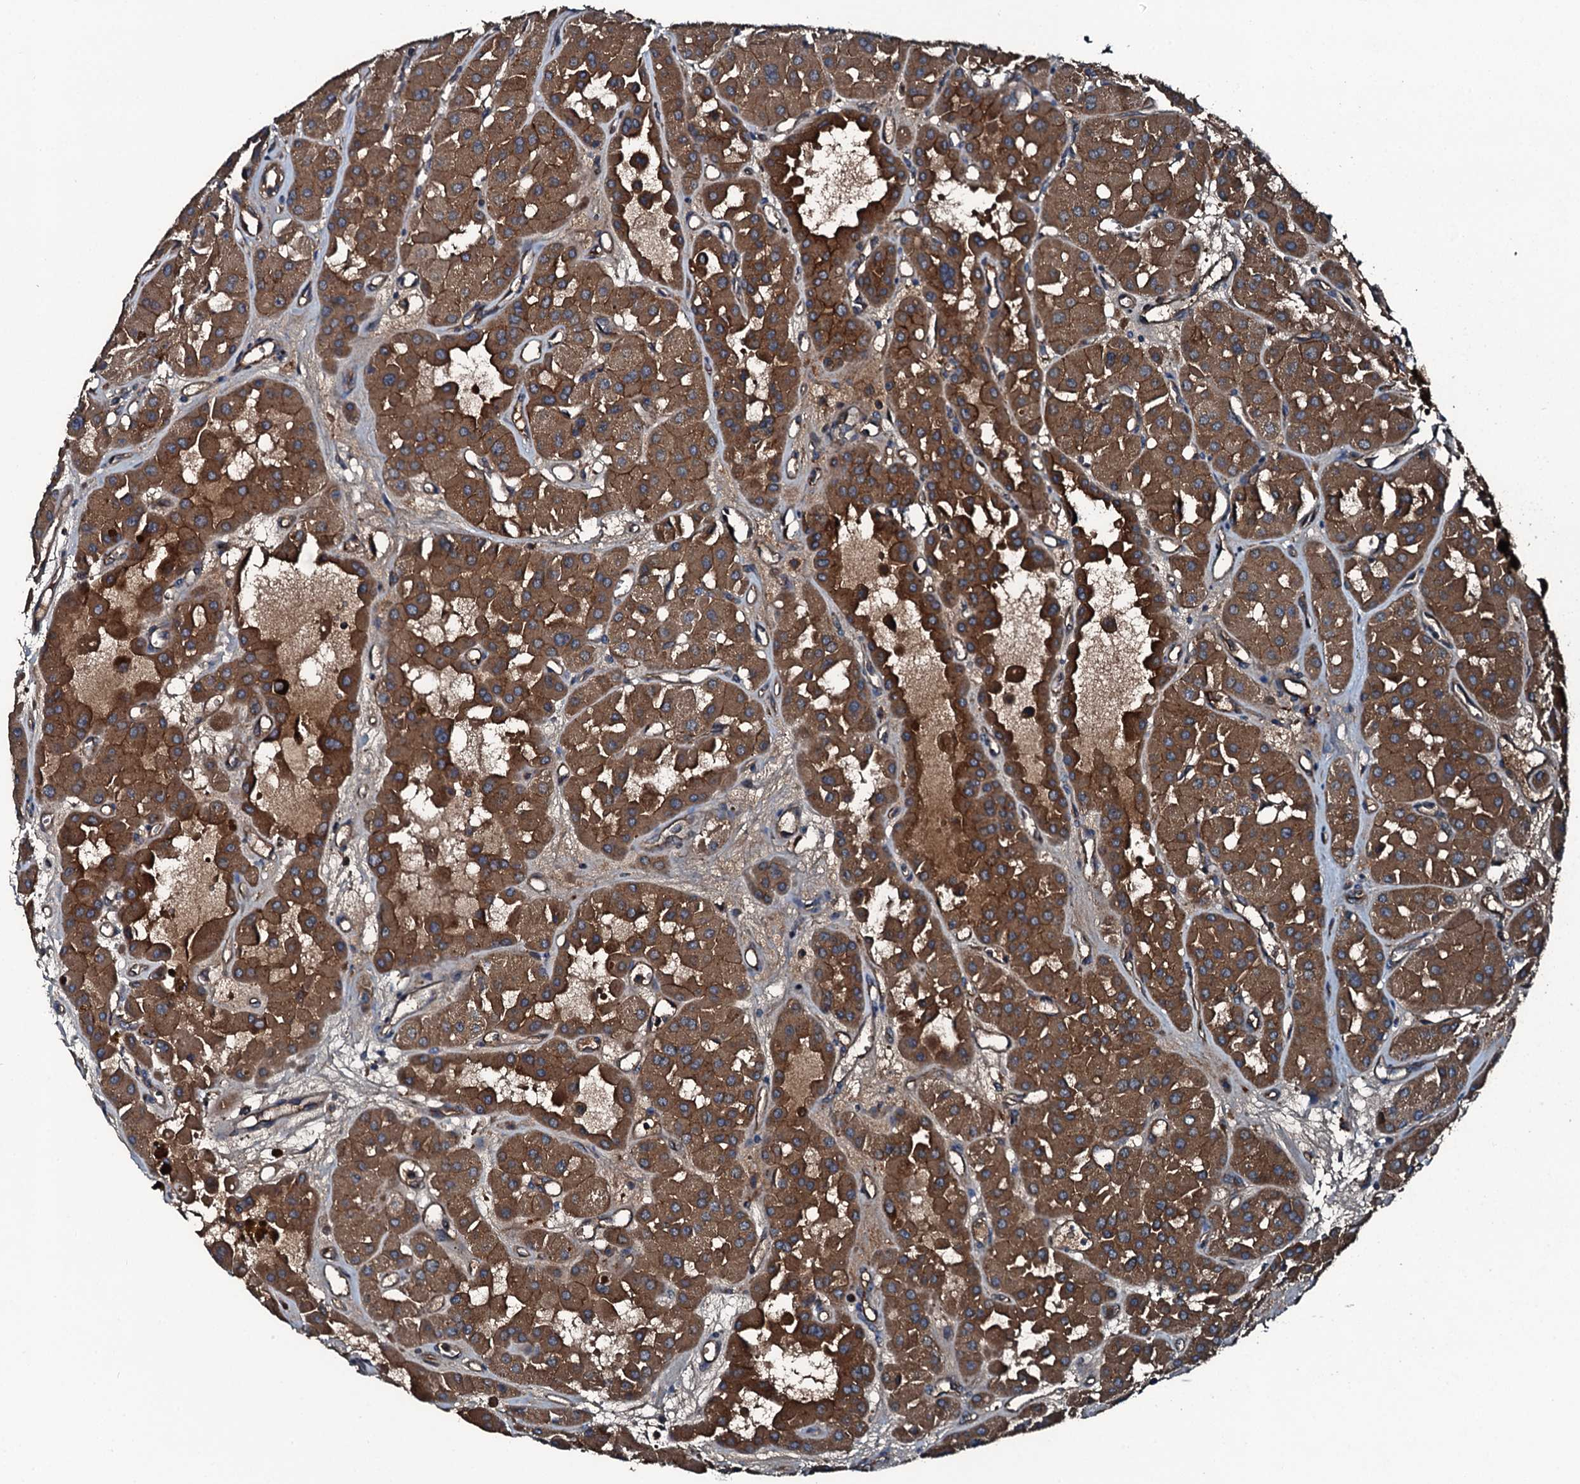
{"staining": {"intensity": "strong", "quantity": ">75%", "location": "cytoplasmic/membranous"}, "tissue": "renal cancer", "cell_type": "Tumor cells", "image_type": "cancer", "snomed": [{"axis": "morphology", "description": "Carcinoma, NOS"}, {"axis": "topography", "description": "Kidney"}], "caption": "Renal carcinoma stained with IHC displays strong cytoplasmic/membranous expression in approximately >75% of tumor cells.", "gene": "TRIM7", "patient": {"sex": "female", "age": 75}}